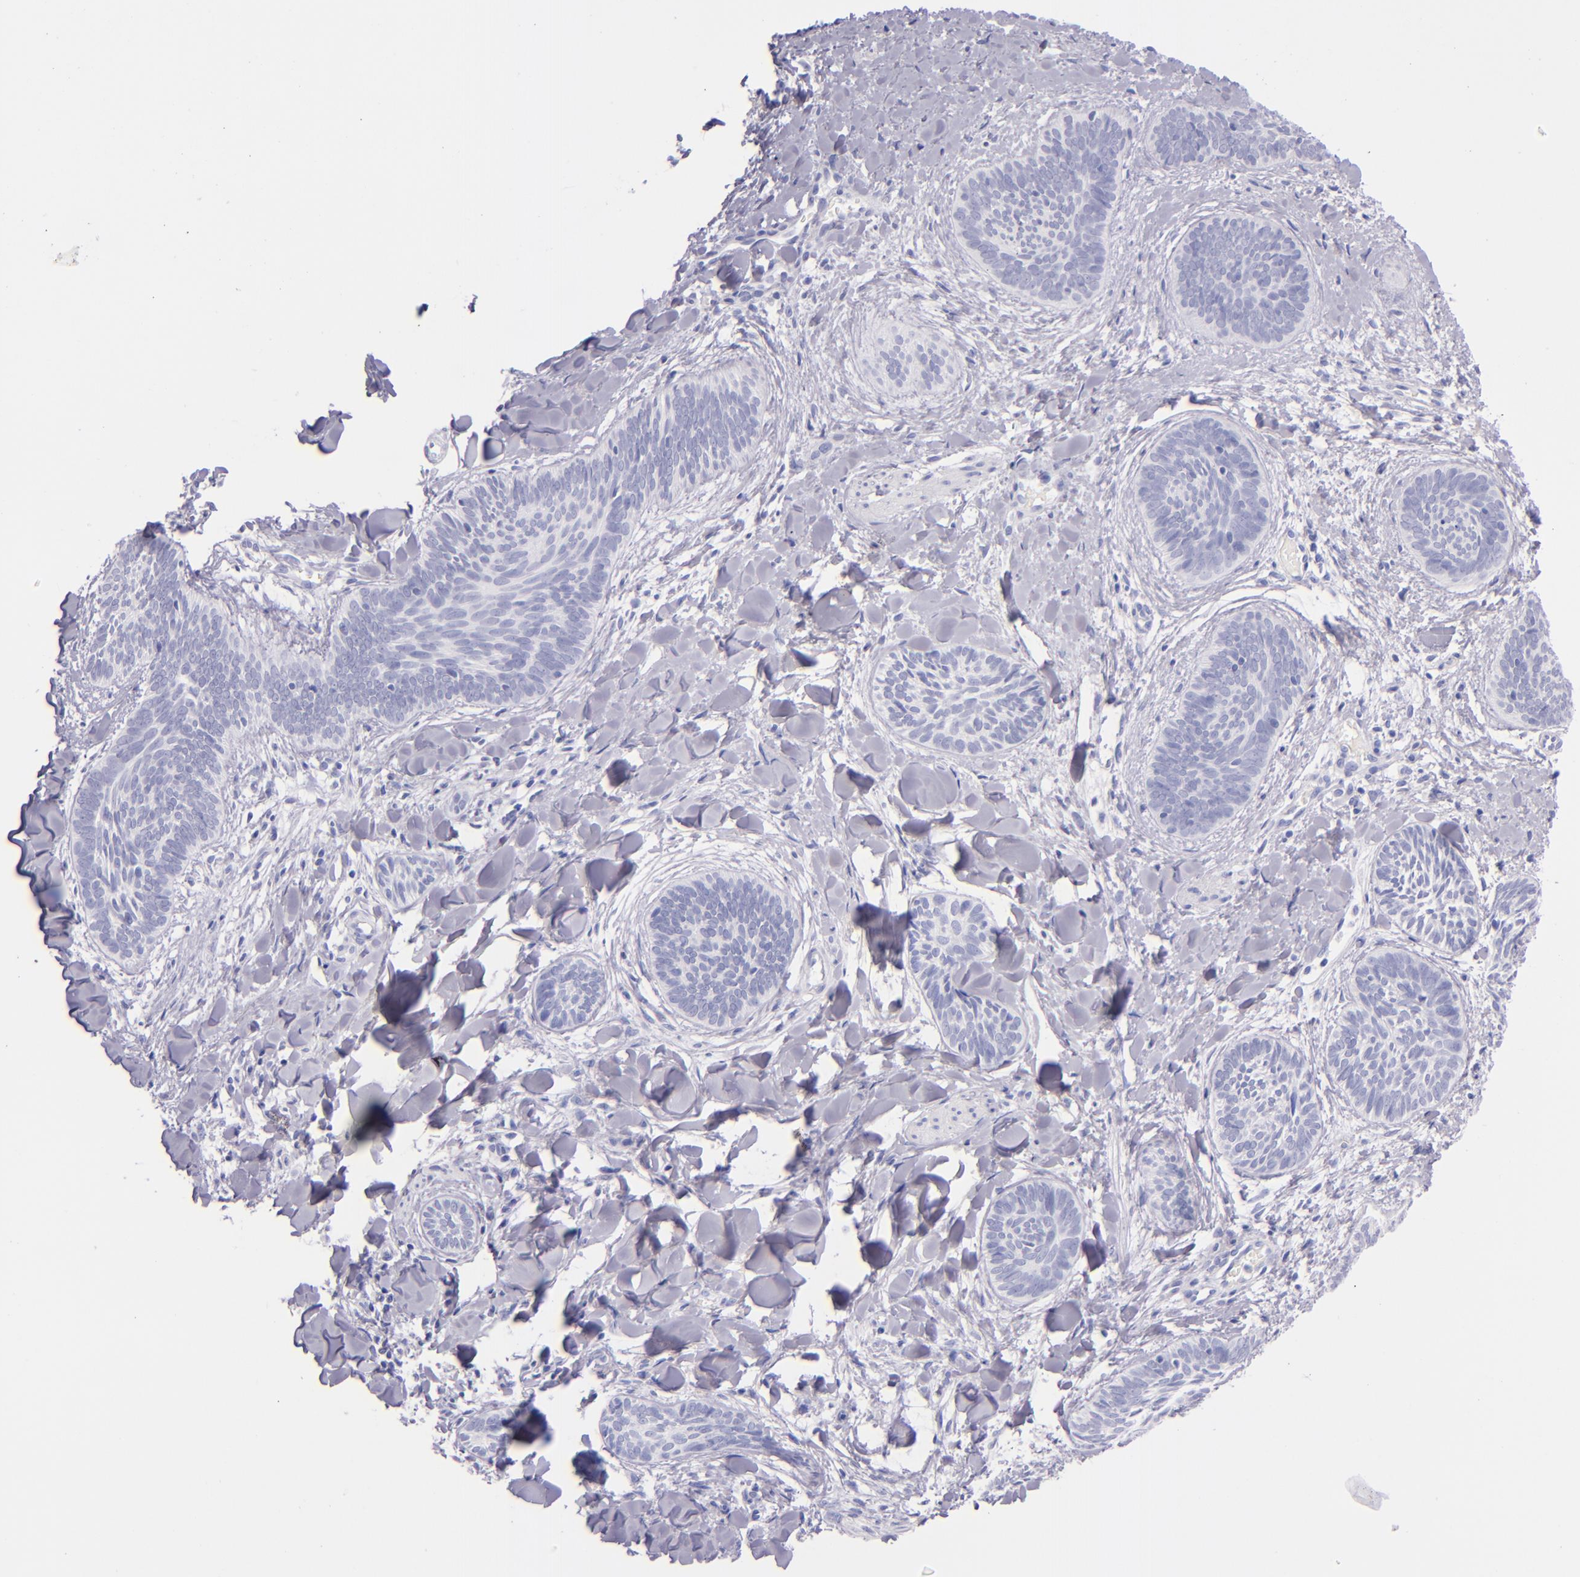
{"staining": {"intensity": "negative", "quantity": "none", "location": "none"}, "tissue": "skin cancer", "cell_type": "Tumor cells", "image_type": "cancer", "snomed": [{"axis": "morphology", "description": "Basal cell carcinoma"}, {"axis": "topography", "description": "Skin"}], "caption": "Tumor cells are negative for brown protein staining in skin cancer (basal cell carcinoma). (DAB immunohistochemistry, high magnification).", "gene": "SFTPB", "patient": {"sex": "female", "age": 81}}